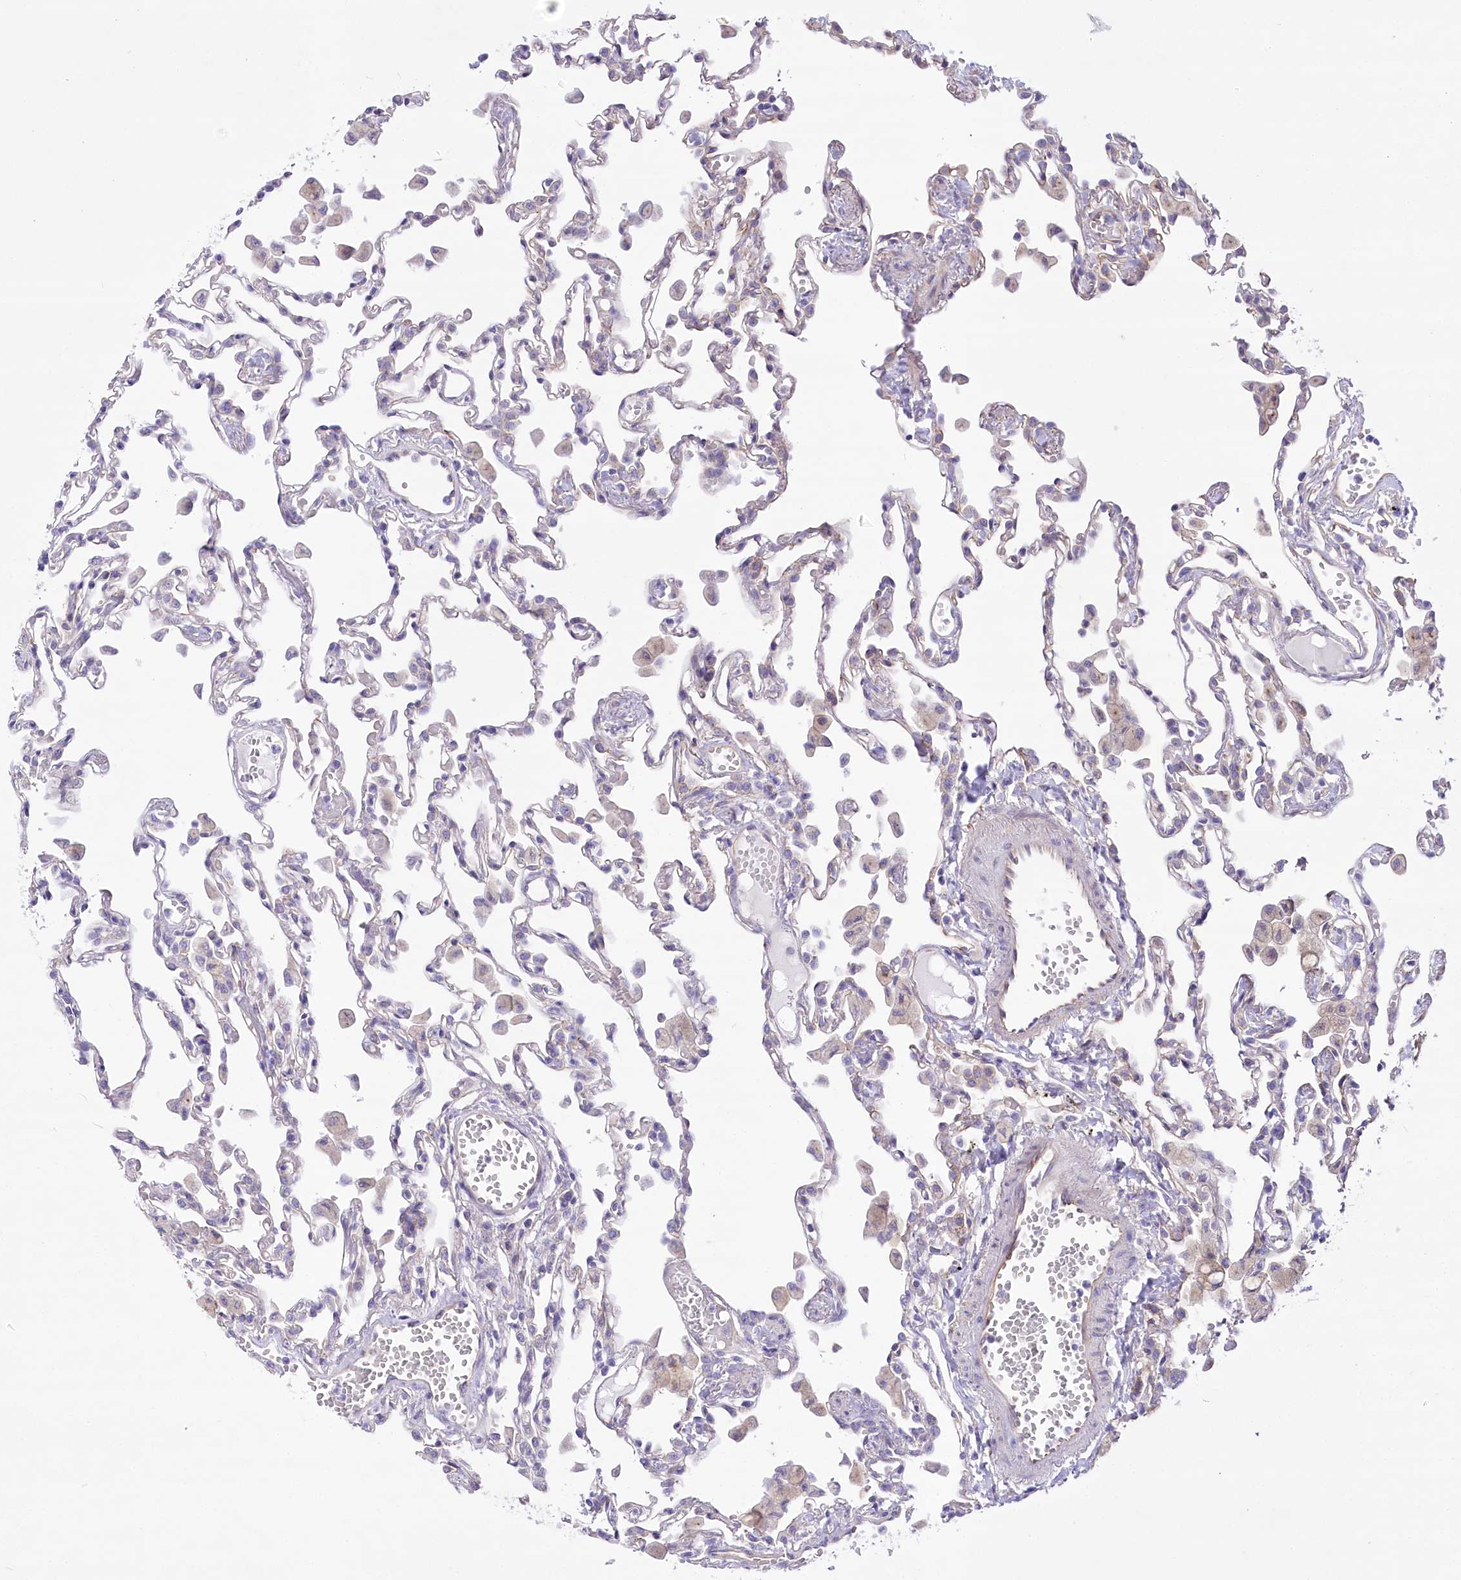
{"staining": {"intensity": "negative", "quantity": "none", "location": "none"}, "tissue": "lung", "cell_type": "Alveolar cells", "image_type": "normal", "snomed": [{"axis": "morphology", "description": "Normal tissue, NOS"}, {"axis": "topography", "description": "Bronchus"}, {"axis": "topography", "description": "Lung"}], "caption": "This is an IHC image of unremarkable human lung. There is no staining in alveolar cells.", "gene": "LRRC34", "patient": {"sex": "female", "age": 49}}